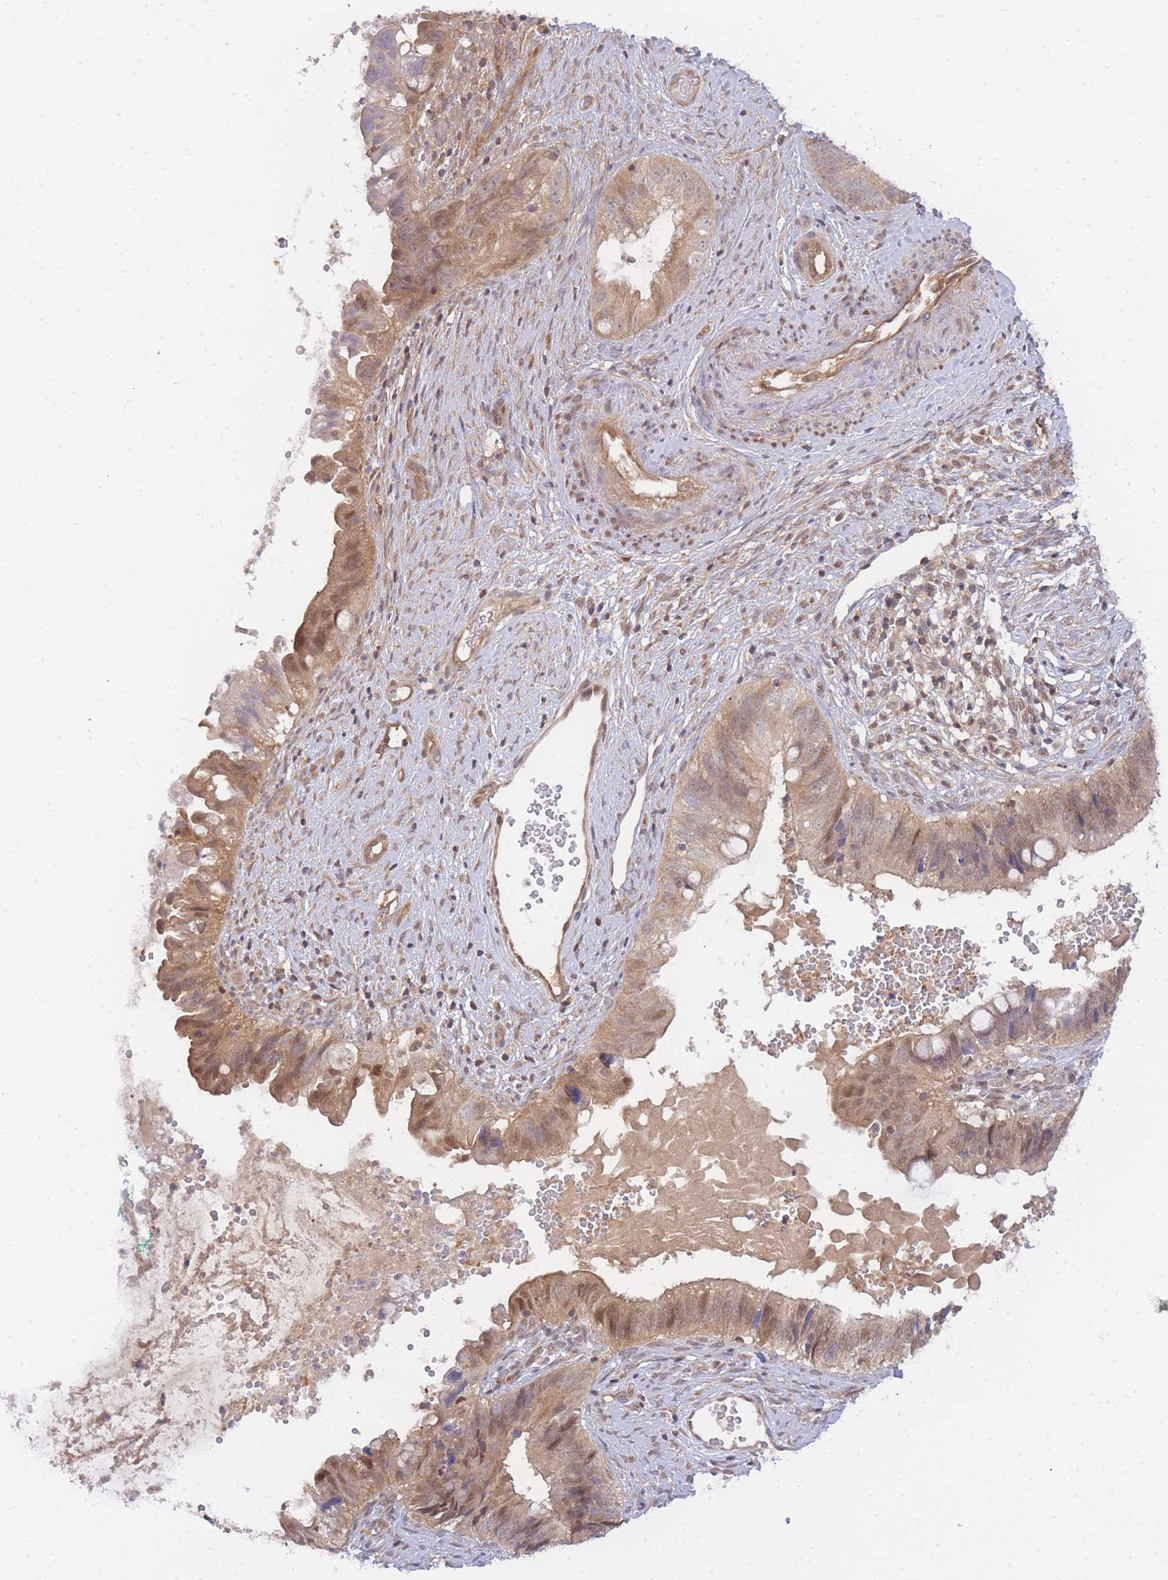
{"staining": {"intensity": "moderate", "quantity": ">75%", "location": "cytoplasmic/membranous,nuclear"}, "tissue": "cervical cancer", "cell_type": "Tumor cells", "image_type": "cancer", "snomed": [{"axis": "morphology", "description": "Adenocarcinoma, NOS"}, {"axis": "topography", "description": "Cervix"}], "caption": "Adenocarcinoma (cervical) stained with DAB immunohistochemistry shows medium levels of moderate cytoplasmic/membranous and nuclear expression in approximately >75% of tumor cells. (DAB (3,3'-diaminobenzidine) IHC with brightfield microscopy, high magnification).", "gene": "KIAA1191", "patient": {"sex": "female", "age": 42}}